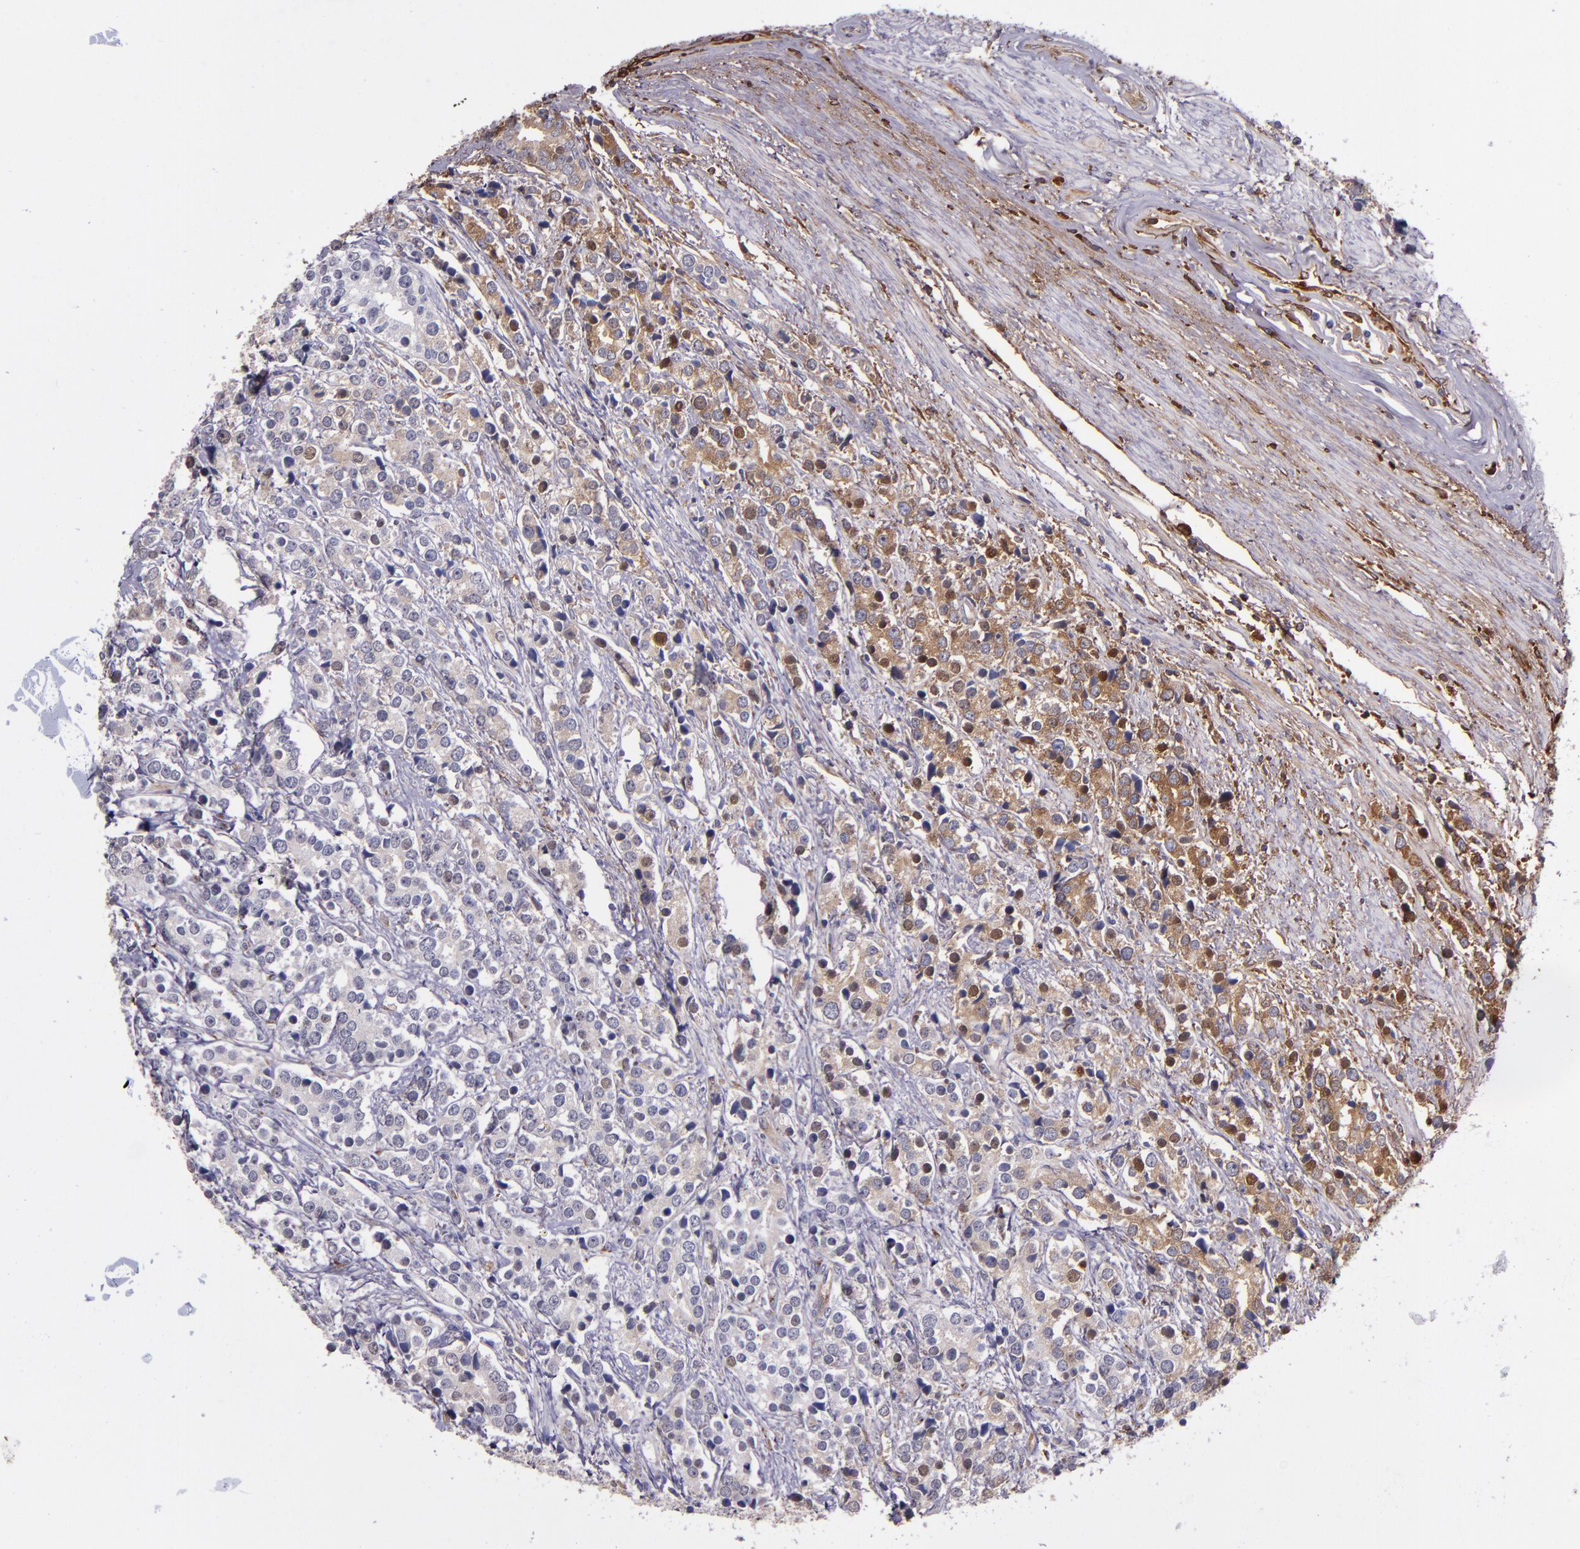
{"staining": {"intensity": "weak", "quantity": "<25%", "location": "cytoplasmic/membranous,nuclear"}, "tissue": "prostate cancer", "cell_type": "Tumor cells", "image_type": "cancer", "snomed": [{"axis": "morphology", "description": "Adenocarcinoma, High grade"}, {"axis": "topography", "description": "Prostate"}], "caption": "The image demonstrates no significant expression in tumor cells of prostate cancer (high-grade adenocarcinoma).", "gene": "A2M", "patient": {"sex": "male", "age": 71}}